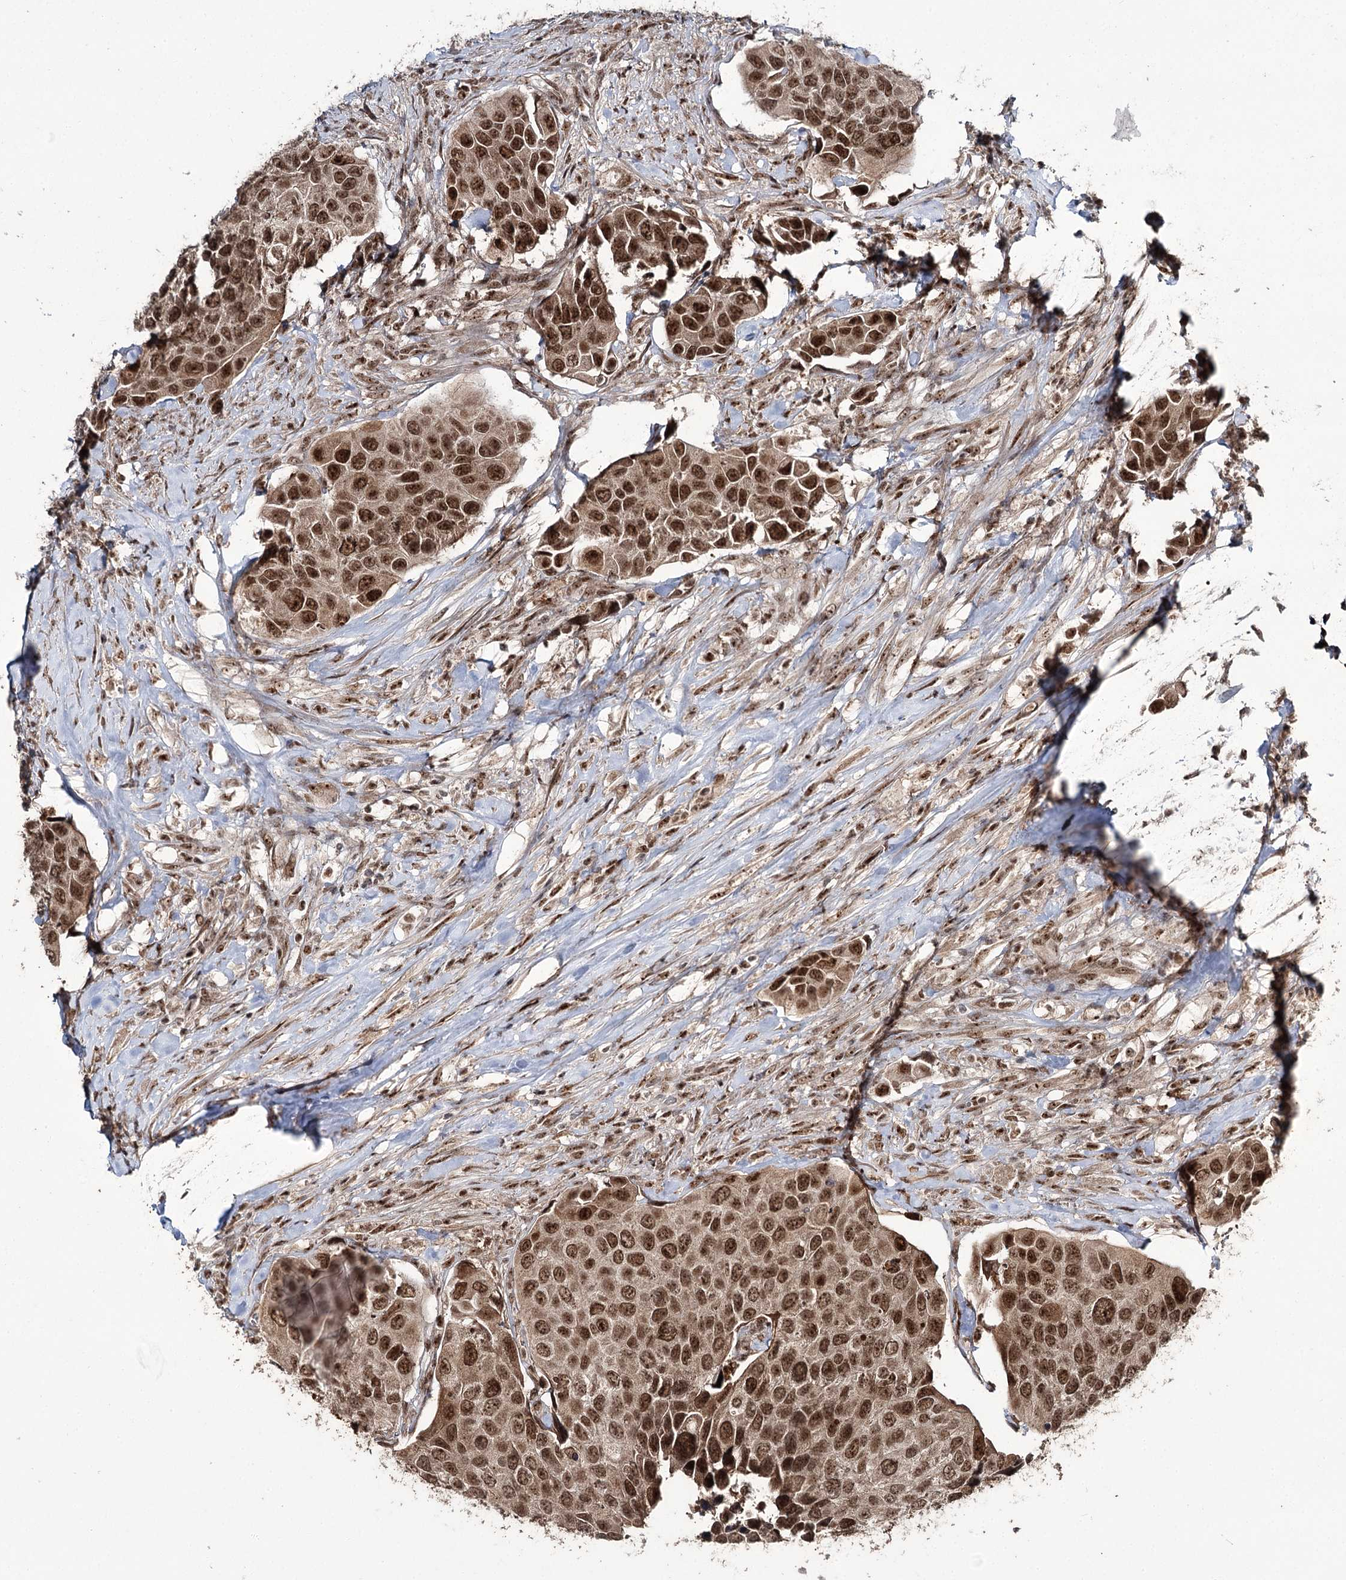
{"staining": {"intensity": "strong", "quantity": ">75%", "location": "nuclear"}, "tissue": "urothelial cancer", "cell_type": "Tumor cells", "image_type": "cancer", "snomed": [{"axis": "morphology", "description": "Urothelial carcinoma, High grade"}, {"axis": "topography", "description": "Urinary bladder"}], "caption": "Brown immunohistochemical staining in human urothelial carcinoma (high-grade) shows strong nuclear staining in about >75% of tumor cells.", "gene": "ERCC3", "patient": {"sex": "male", "age": 74}}